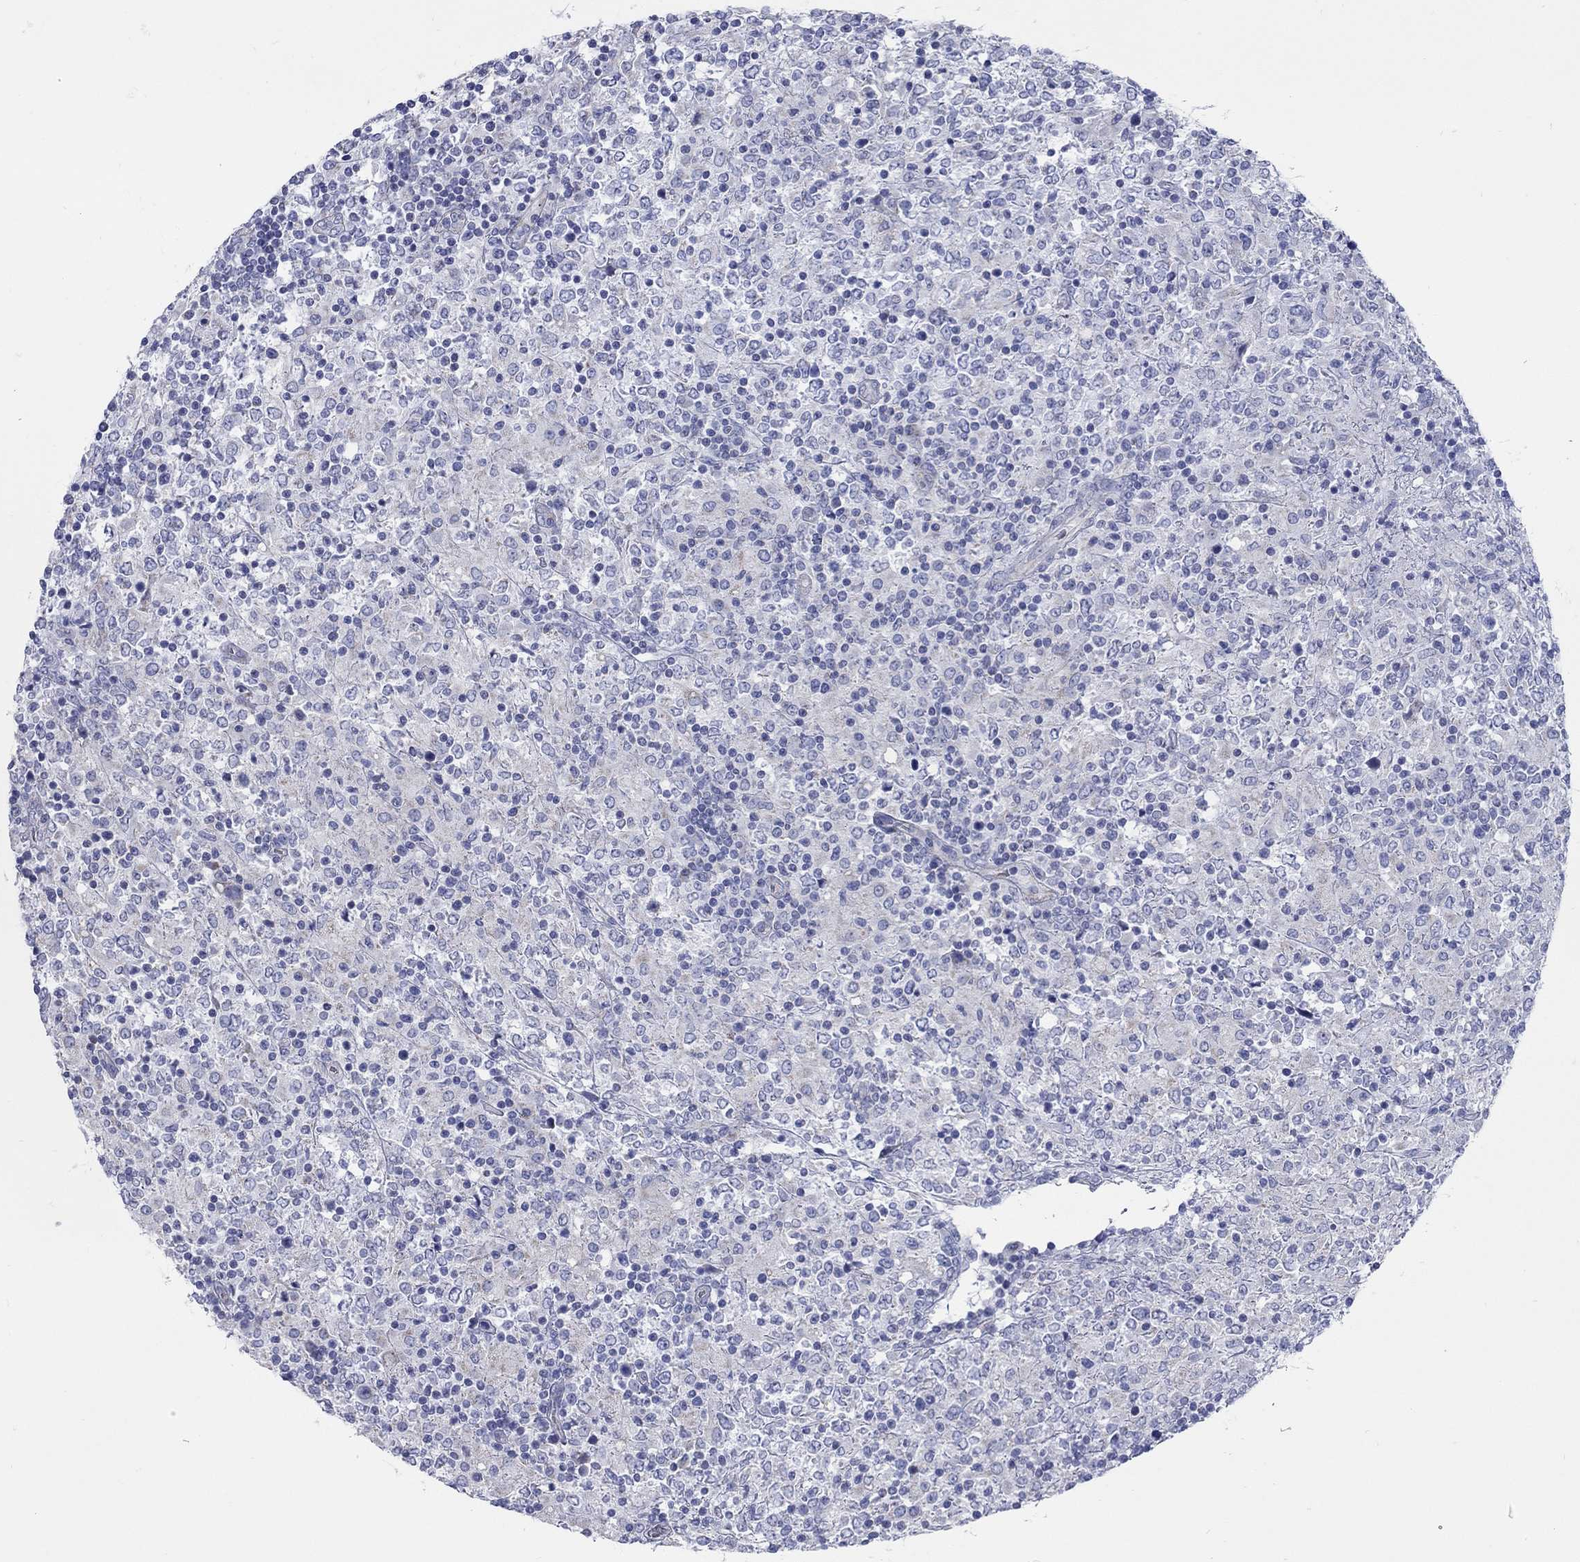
{"staining": {"intensity": "negative", "quantity": "none", "location": "none"}, "tissue": "lymphoma", "cell_type": "Tumor cells", "image_type": "cancer", "snomed": [{"axis": "morphology", "description": "Malignant lymphoma, non-Hodgkin's type, High grade"}, {"axis": "topography", "description": "Lymph node"}], "caption": "Lymphoma stained for a protein using immunohistochemistry (IHC) displays no expression tumor cells.", "gene": "PDZD3", "patient": {"sex": "female", "age": 84}}